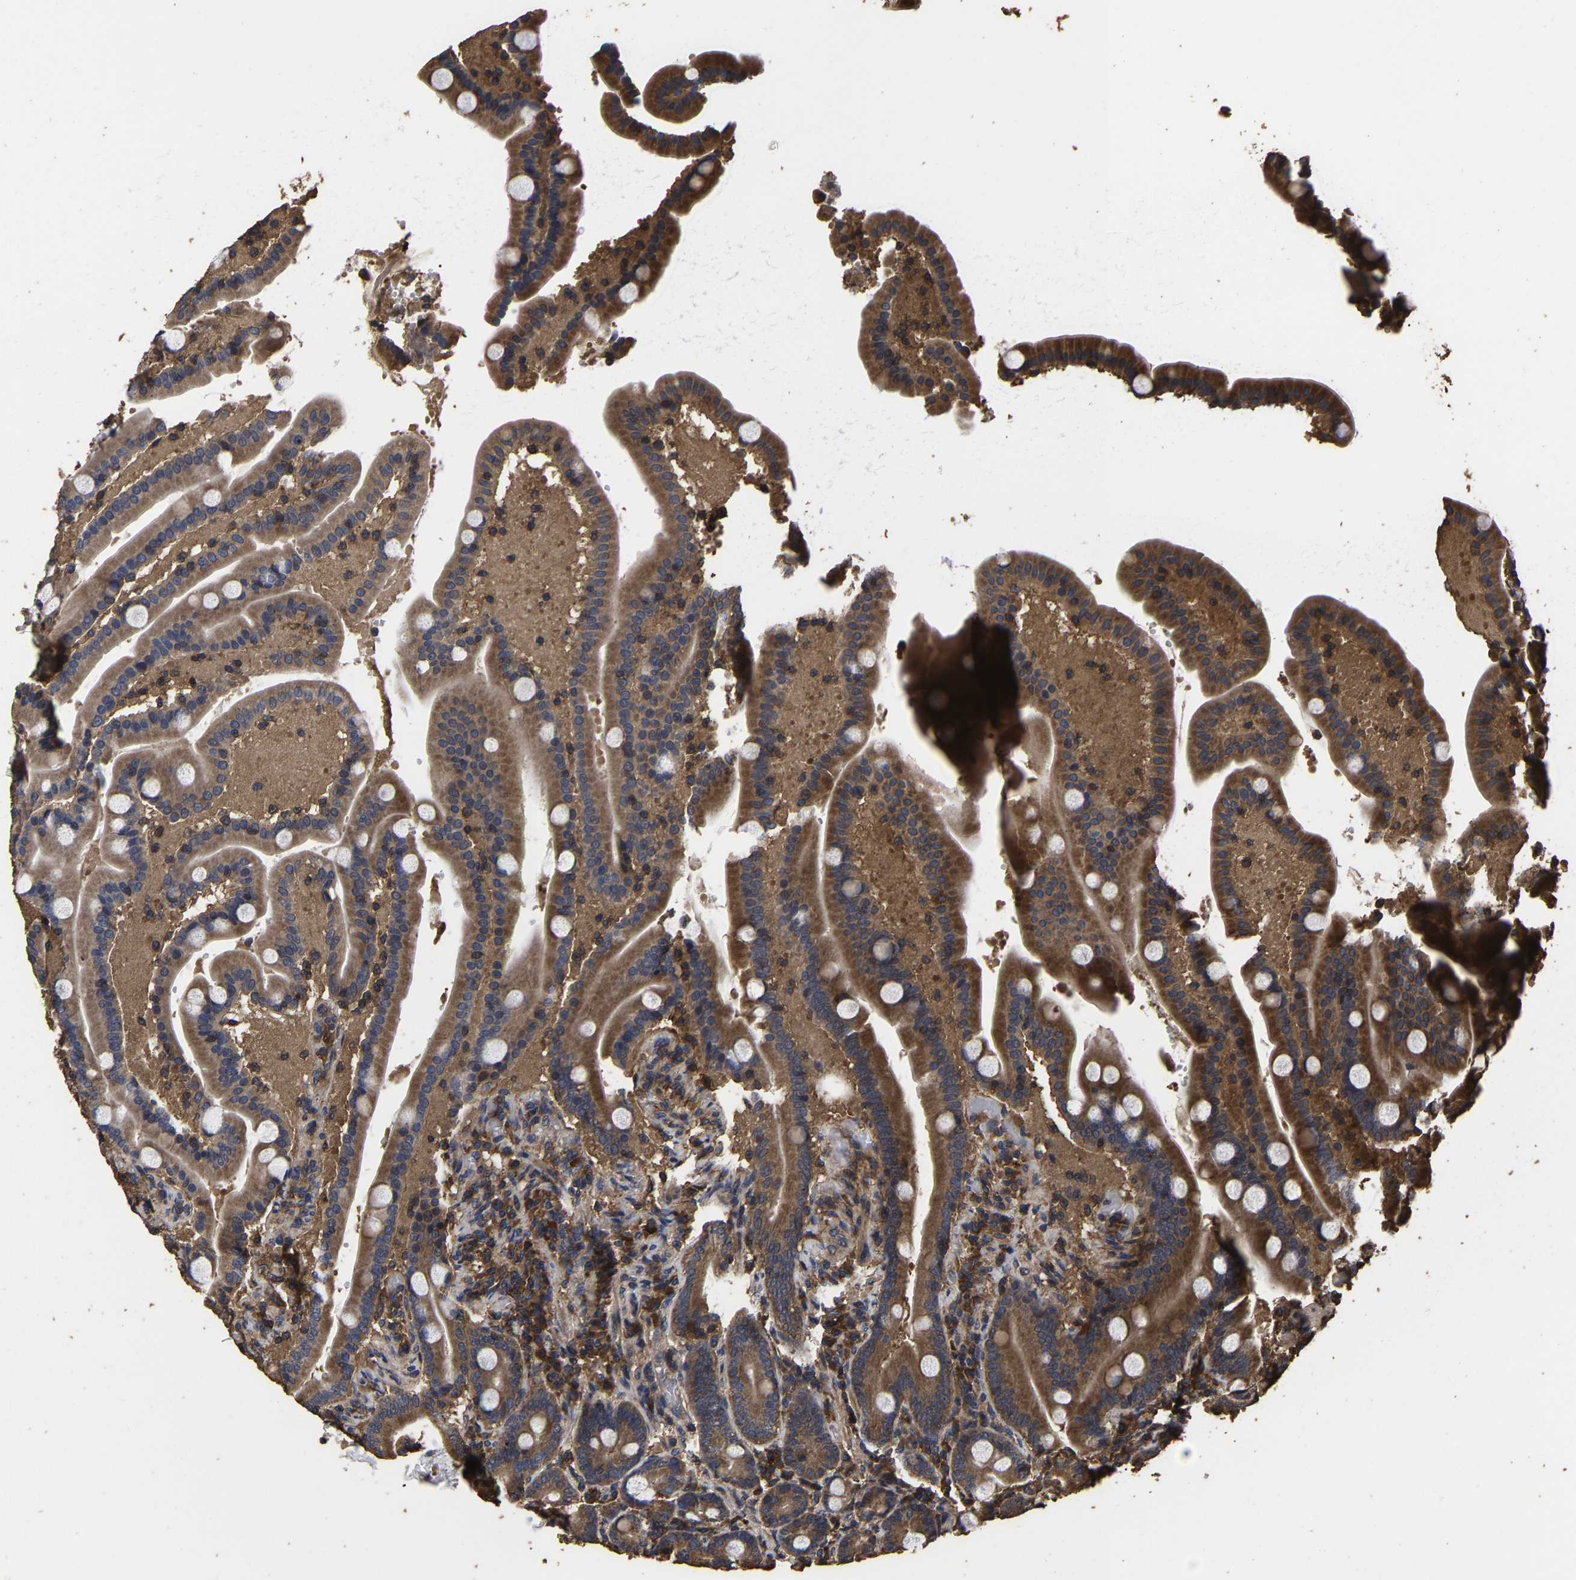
{"staining": {"intensity": "strong", "quantity": ">75%", "location": "cytoplasmic/membranous"}, "tissue": "duodenum", "cell_type": "Glandular cells", "image_type": "normal", "snomed": [{"axis": "morphology", "description": "Normal tissue, NOS"}, {"axis": "topography", "description": "Duodenum"}], "caption": "Protein expression analysis of benign human duodenum reveals strong cytoplasmic/membranous expression in approximately >75% of glandular cells.", "gene": "ITCH", "patient": {"sex": "male", "age": 54}}